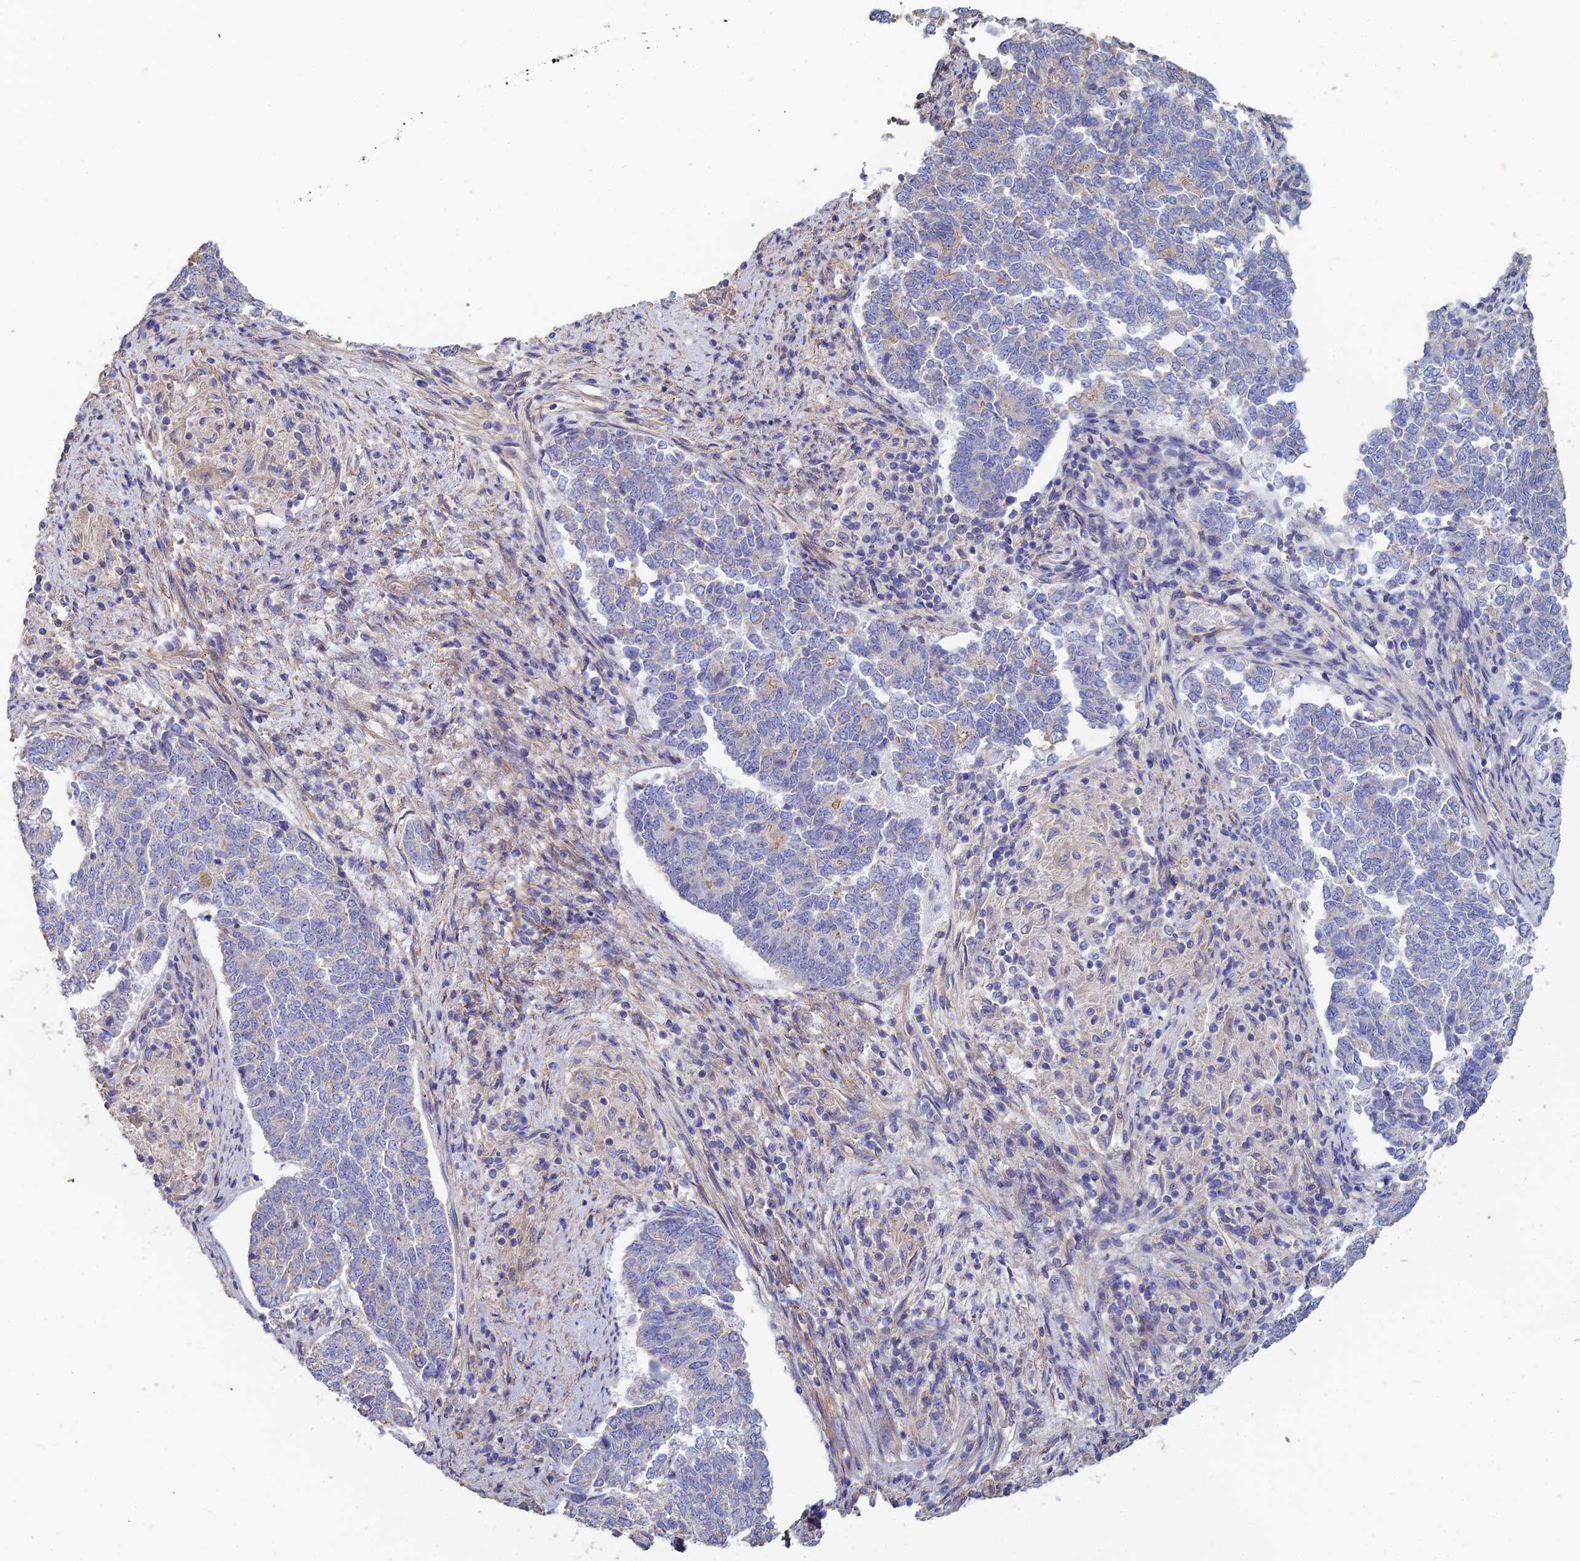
{"staining": {"intensity": "negative", "quantity": "none", "location": "none"}, "tissue": "endometrial cancer", "cell_type": "Tumor cells", "image_type": "cancer", "snomed": [{"axis": "morphology", "description": "Adenocarcinoma, NOS"}, {"axis": "topography", "description": "Endometrium"}], "caption": "The immunohistochemistry image has no significant expression in tumor cells of endometrial cancer (adenocarcinoma) tissue.", "gene": "PCDHA5", "patient": {"sex": "female", "age": 80}}